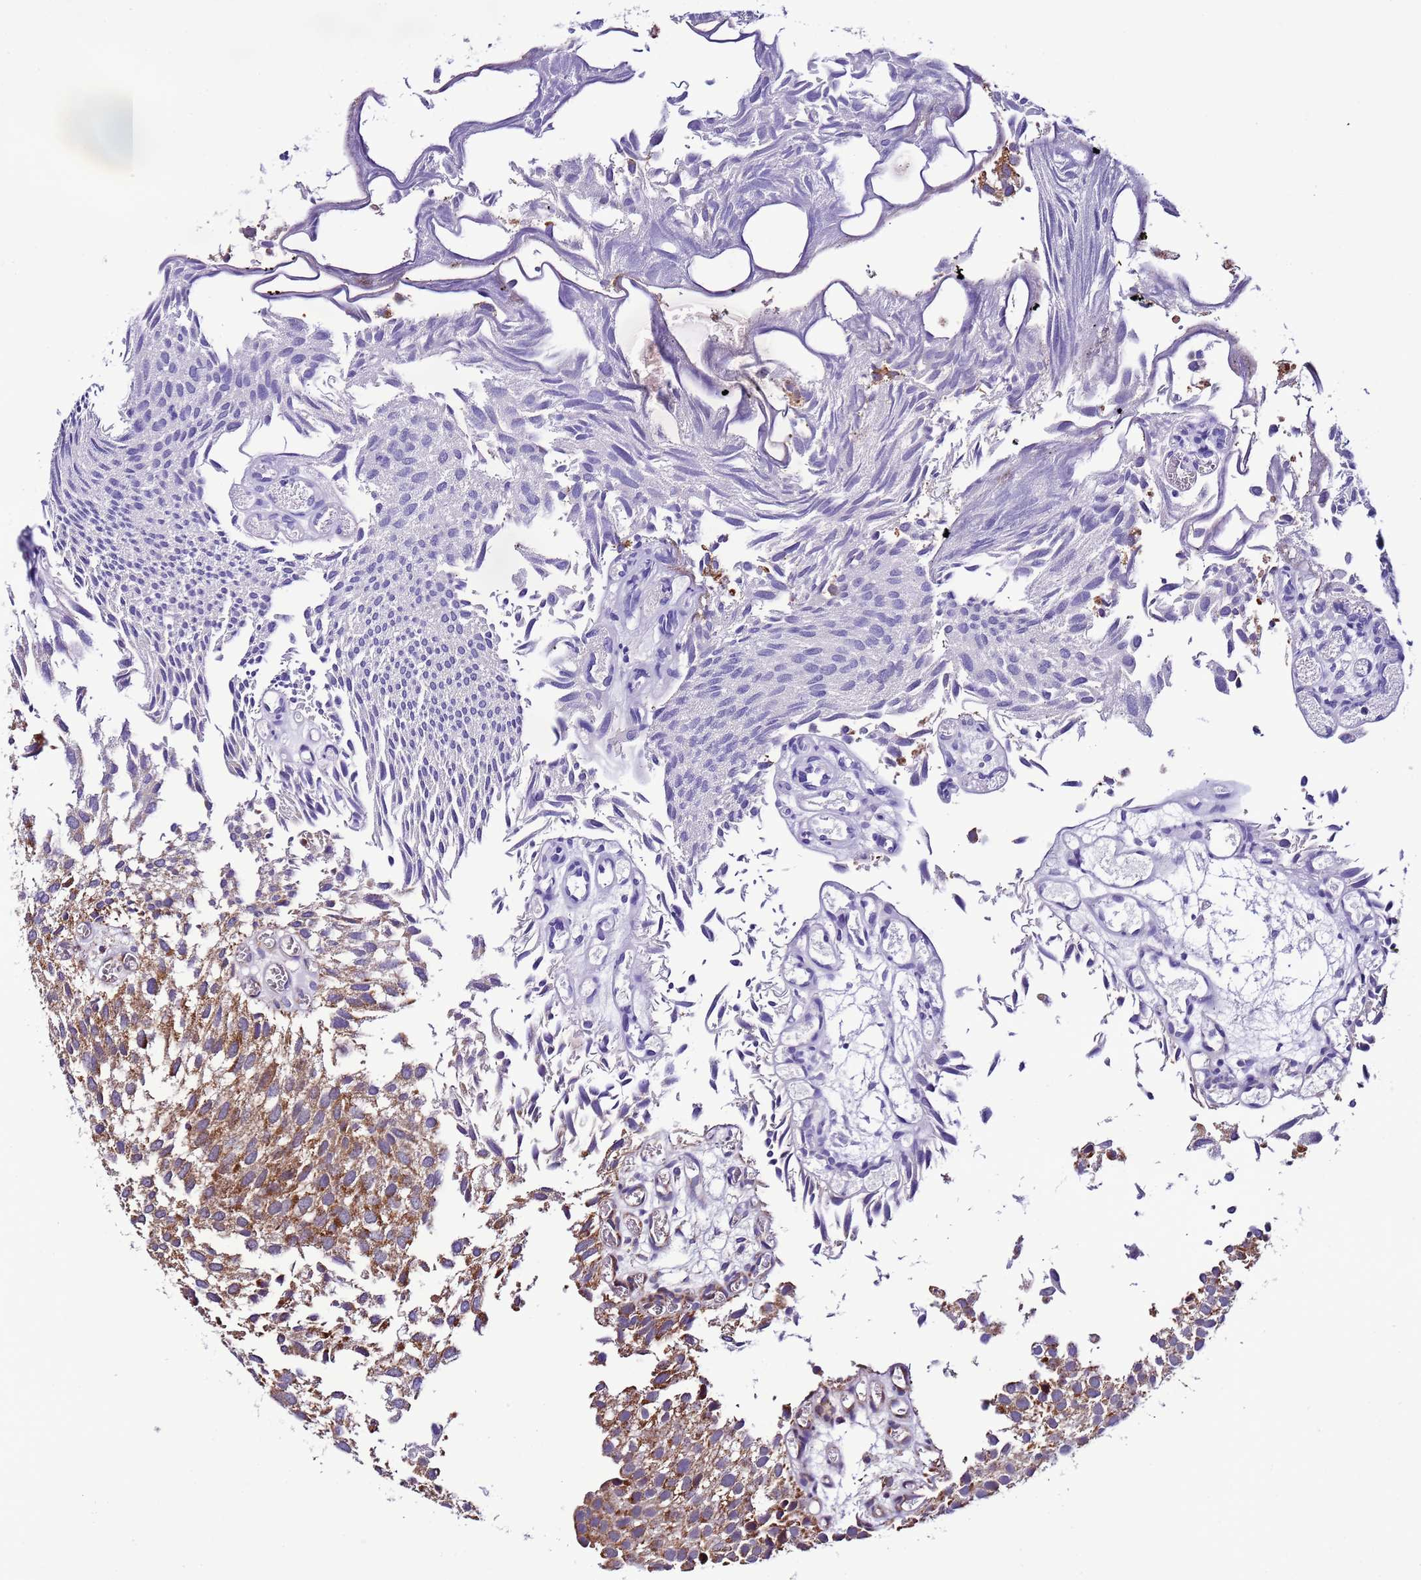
{"staining": {"intensity": "moderate", "quantity": "<25%", "location": "cytoplasmic/membranous"}, "tissue": "urothelial cancer", "cell_type": "Tumor cells", "image_type": "cancer", "snomed": [{"axis": "morphology", "description": "Urothelial carcinoma, Low grade"}, {"axis": "topography", "description": "Urinary bladder"}], "caption": "A high-resolution micrograph shows immunohistochemistry (IHC) staining of urothelial carcinoma (low-grade), which exhibits moderate cytoplasmic/membranous positivity in approximately <25% of tumor cells. (DAB (3,3'-diaminobenzidine) = brown stain, brightfield microscopy at high magnification).", "gene": "UEVLD", "patient": {"sex": "male", "age": 88}}